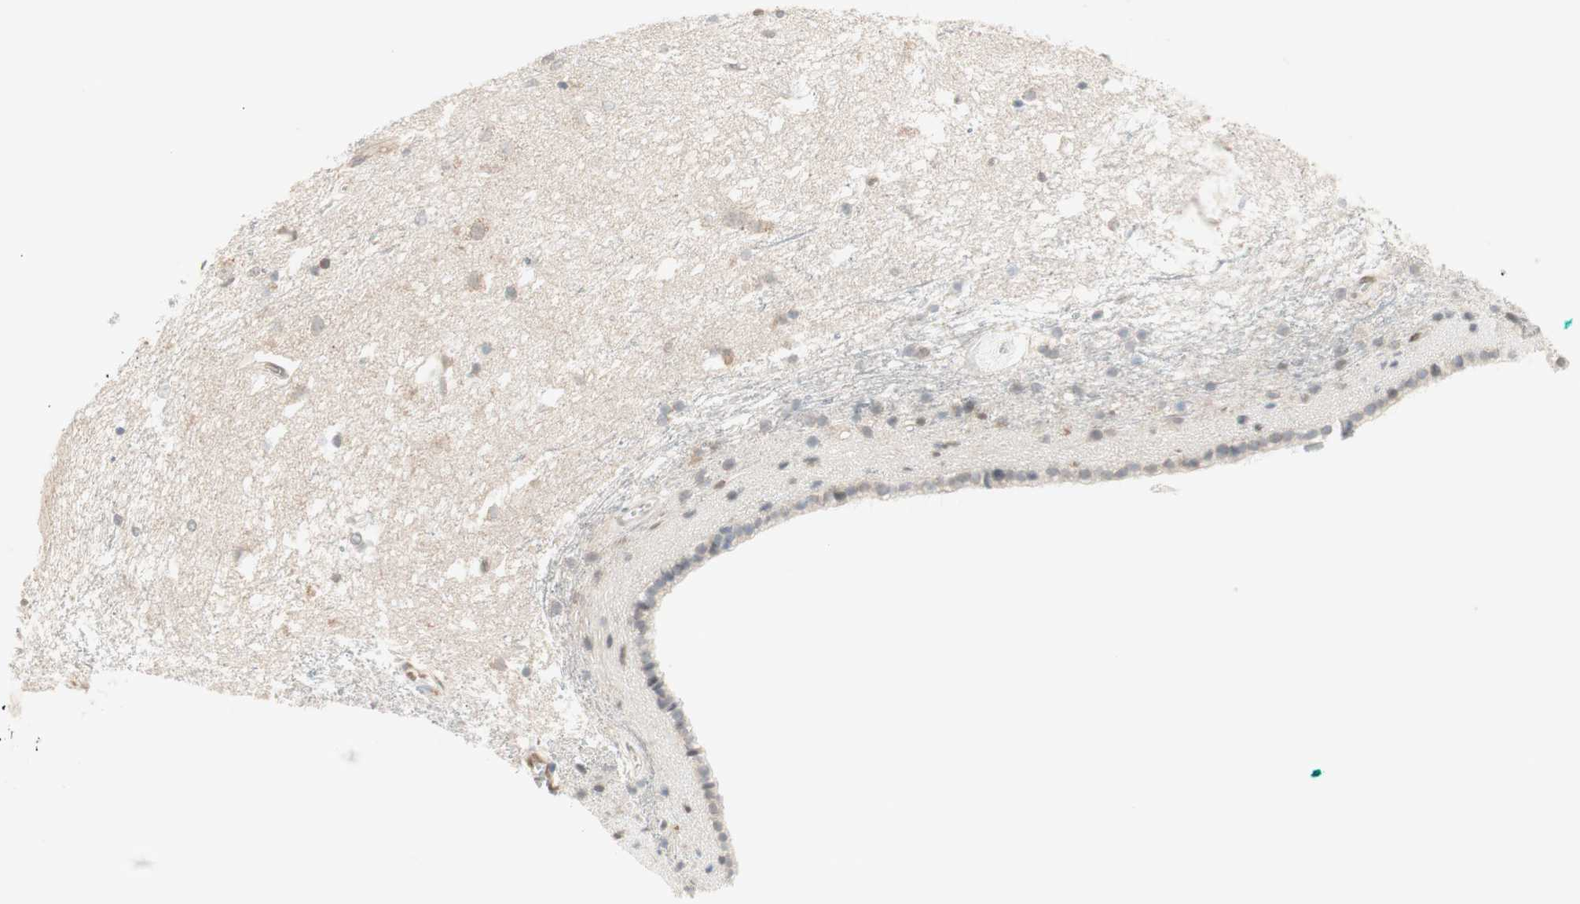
{"staining": {"intensity": "weak", "quantity": "<25%", "location": "cytoplasmic/membranous"}, "tissue": "caudate", "cell_type": "Glial cells", "image_type": "normal", "snomed": [{"axis": "morphology", "description": "Normal tissue, NOS"}, {"axis": "topography", "description": "Lateral ventricle wall"}], "caption": "Immunohistochemistry photomicrograph of benign human caudate stained for a protein (brown), which displays no expression in glial cells. (Brightfield microscopy of DAB (3,3'-diaminobenzidine) immunohistochemistry (IHC) at high magnification).", "gene": "UBE2I", "patient": {"sex": "female", "age": 19}}